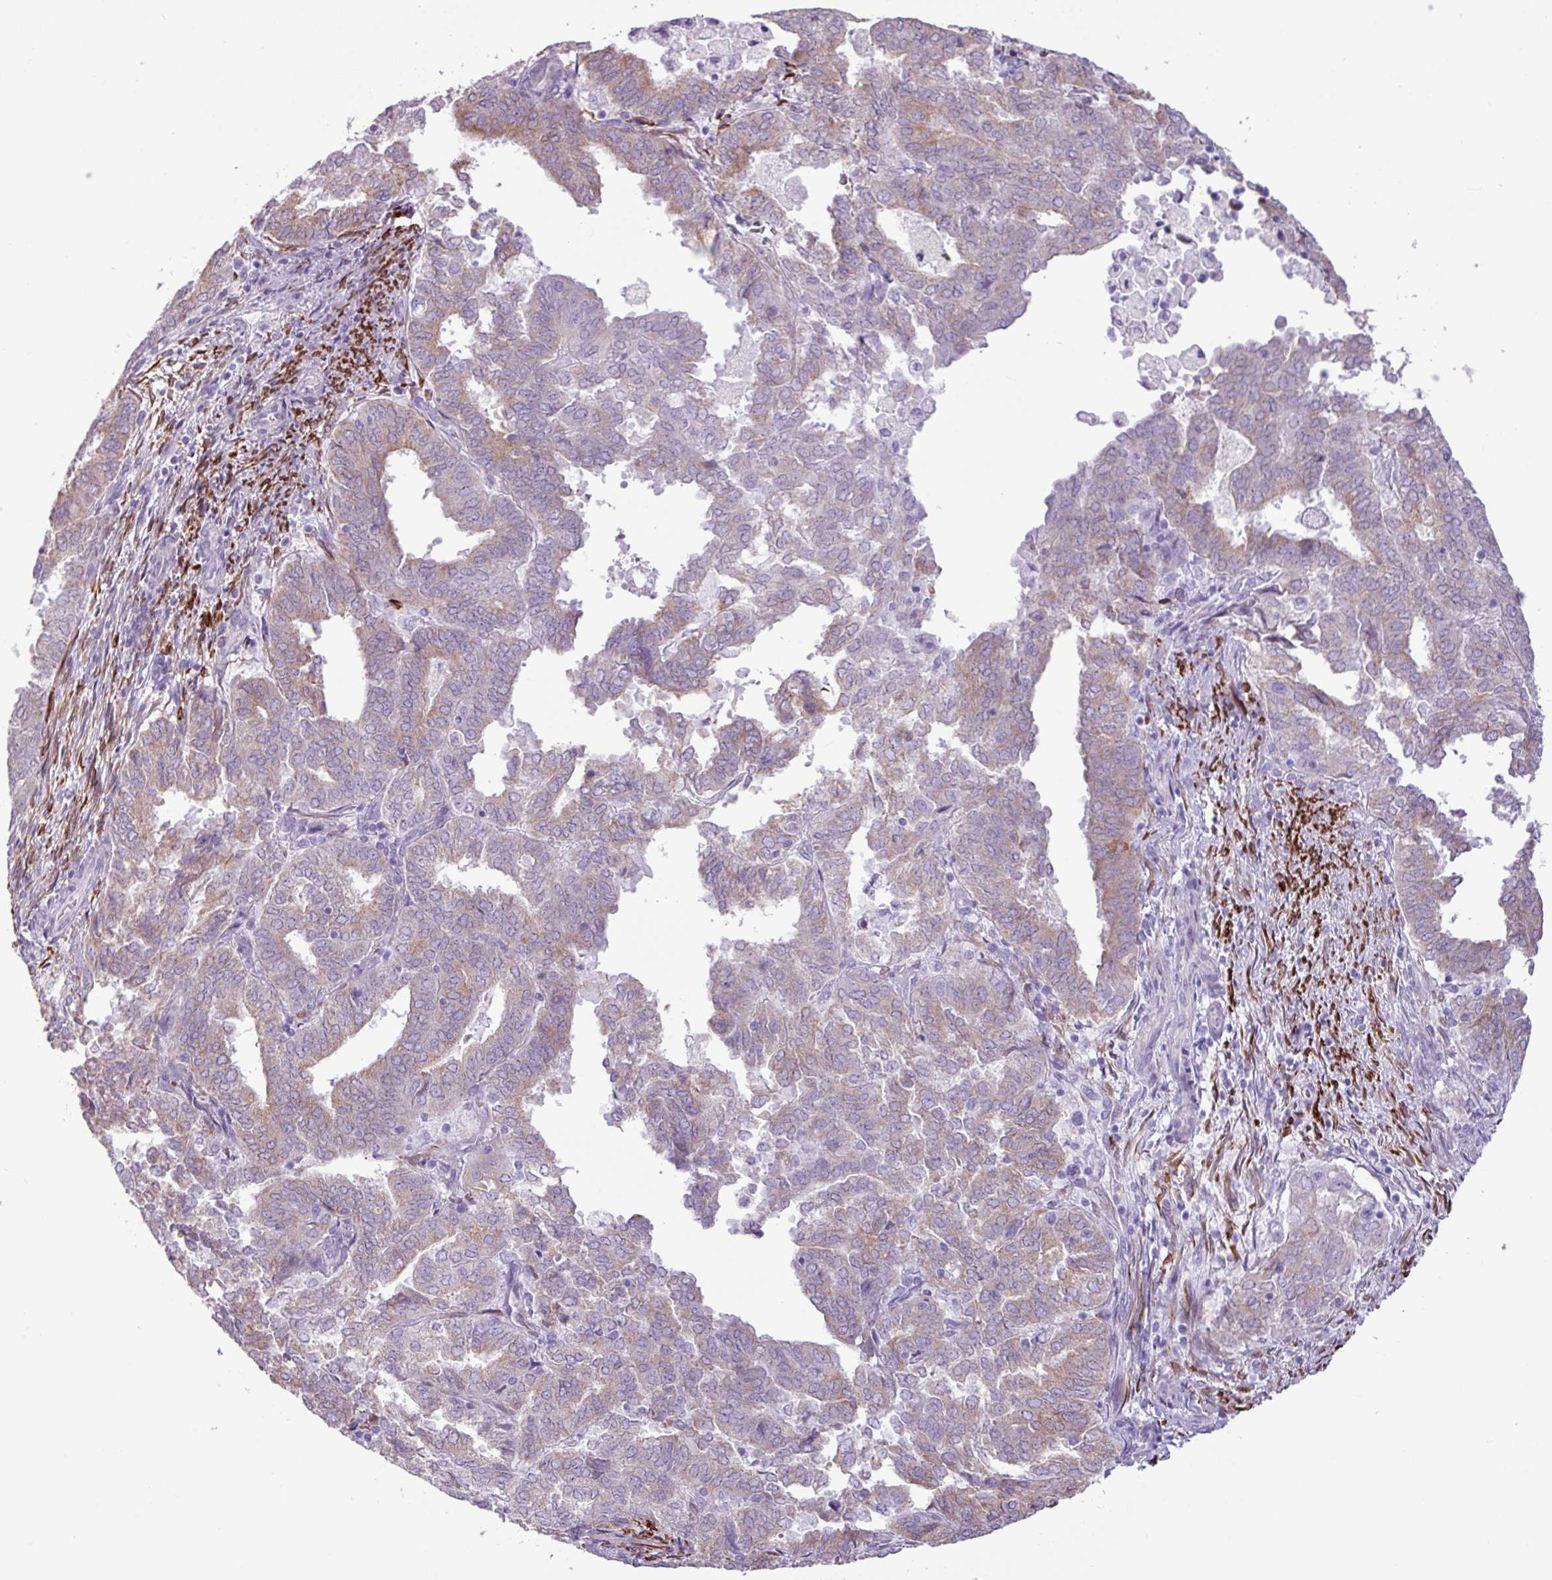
{"staining": {"intensity": "weak", "quantity": "25%-75%", "location": "cytoplasmic/membranous"}, "tissue": "endometrial cancer", "cell_type": "Tumor cells", "image_type": "cancer", "snomed": [{"axis": "morphology", "description": "Adenocarcinoma, NOS"}, {"axis": "topography", "description": "Endometrium"}], "caption": "Immunohistochemistry (IHC) staining of endometrial adenocarcinoma, which shows low levels of weak cytoplasmic/membranous expression in approximately 25%-75% of tumor cells indicating weak cytoplasmic/membranous protein staining. The staining was performed using DAB (brown) for protein detection and nuclei were counterstained in hematoxylin (blue).", "gene": "SLC38A1", "patient": {"sex": "female", "age": 72}}